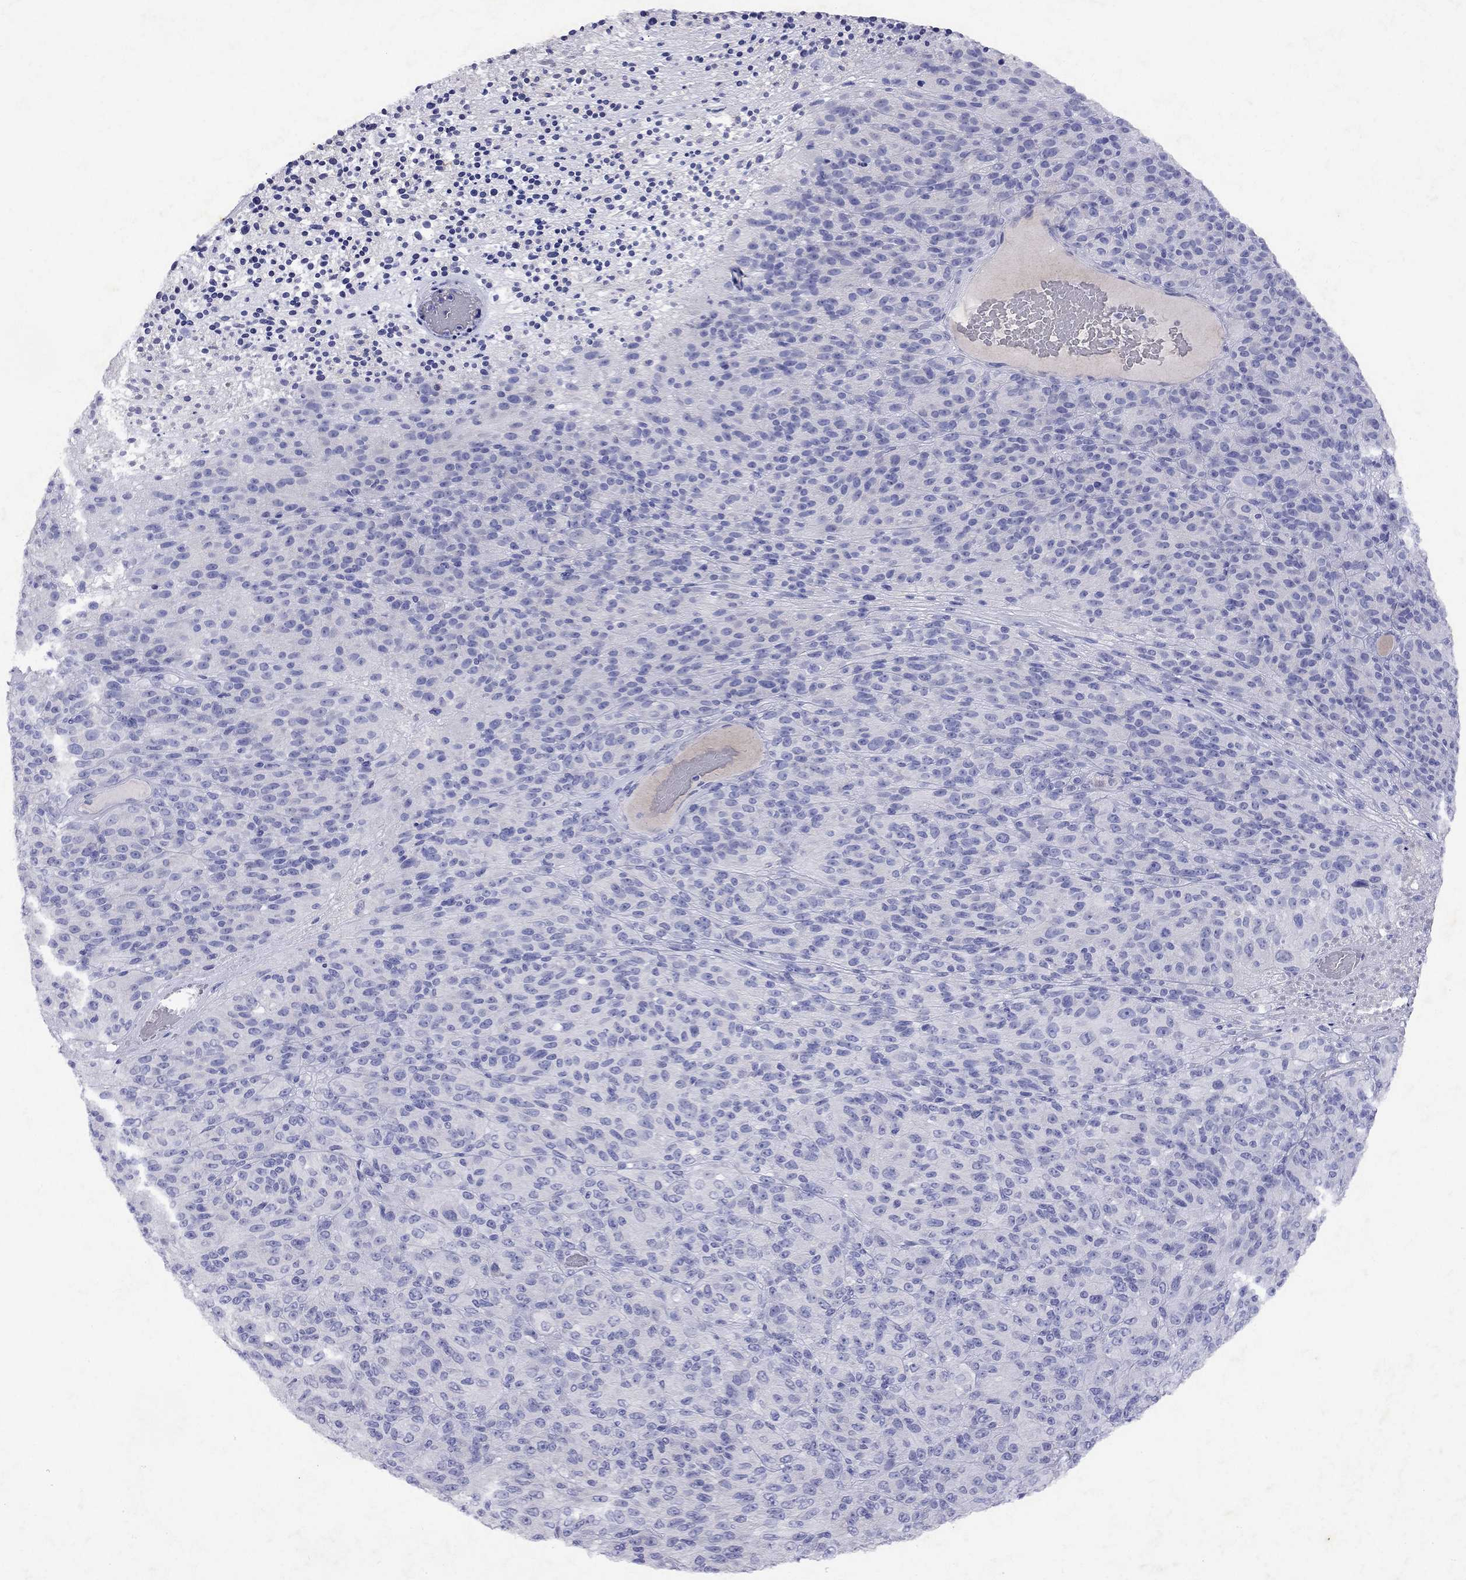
{"staining": {"intensity": "negative", "quantity": "none", "location": "none"}, "tissue": "melanoma", "cell_type": "Tumor cells", "image_type": "cancer", "snomed": [{"axis": "morphology", "description": "Malignant melanoma, Metastatic site"}, {"axis": "topography", "description": "Brain"}], "caption": "This is an IHC image of melanoma. There is no staining in tumor cells.", "gene": "GNAT3", "patient": {"sex": "female", "age": 56}}